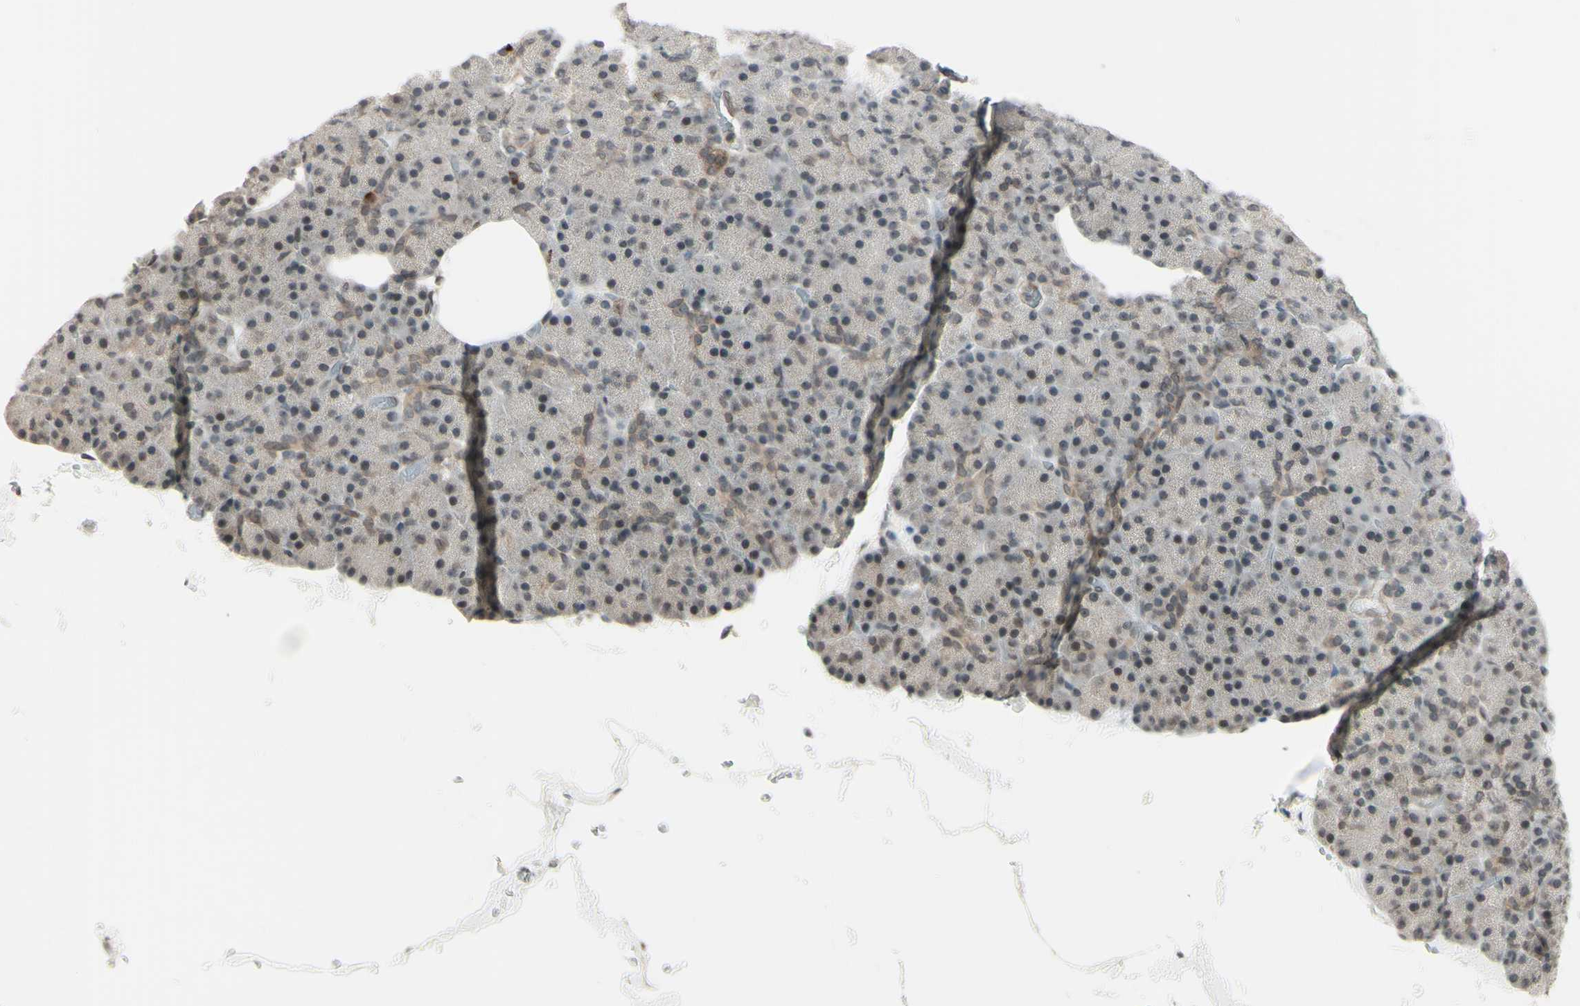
{"staining": {"intensity": "moderate", "quantity": "25%-75%", "location": "nuclear"}, "tissue": "pancreas", "cell_type": "Exocrine glandular cells", "image_type": "normal", "snomed": [{"axis": "morphology", "description": "Normal tissue, NOS"}, {"axis": "topography", "description": "Pancreas"}], "caption": "Human pancreas stained with a brown dye reveals moderate nuclear positive staining in approximately 25%-75% of exocrine glandular cells.", "gene": "MLF2", "patient": {"sex": "female", "age": 35}}